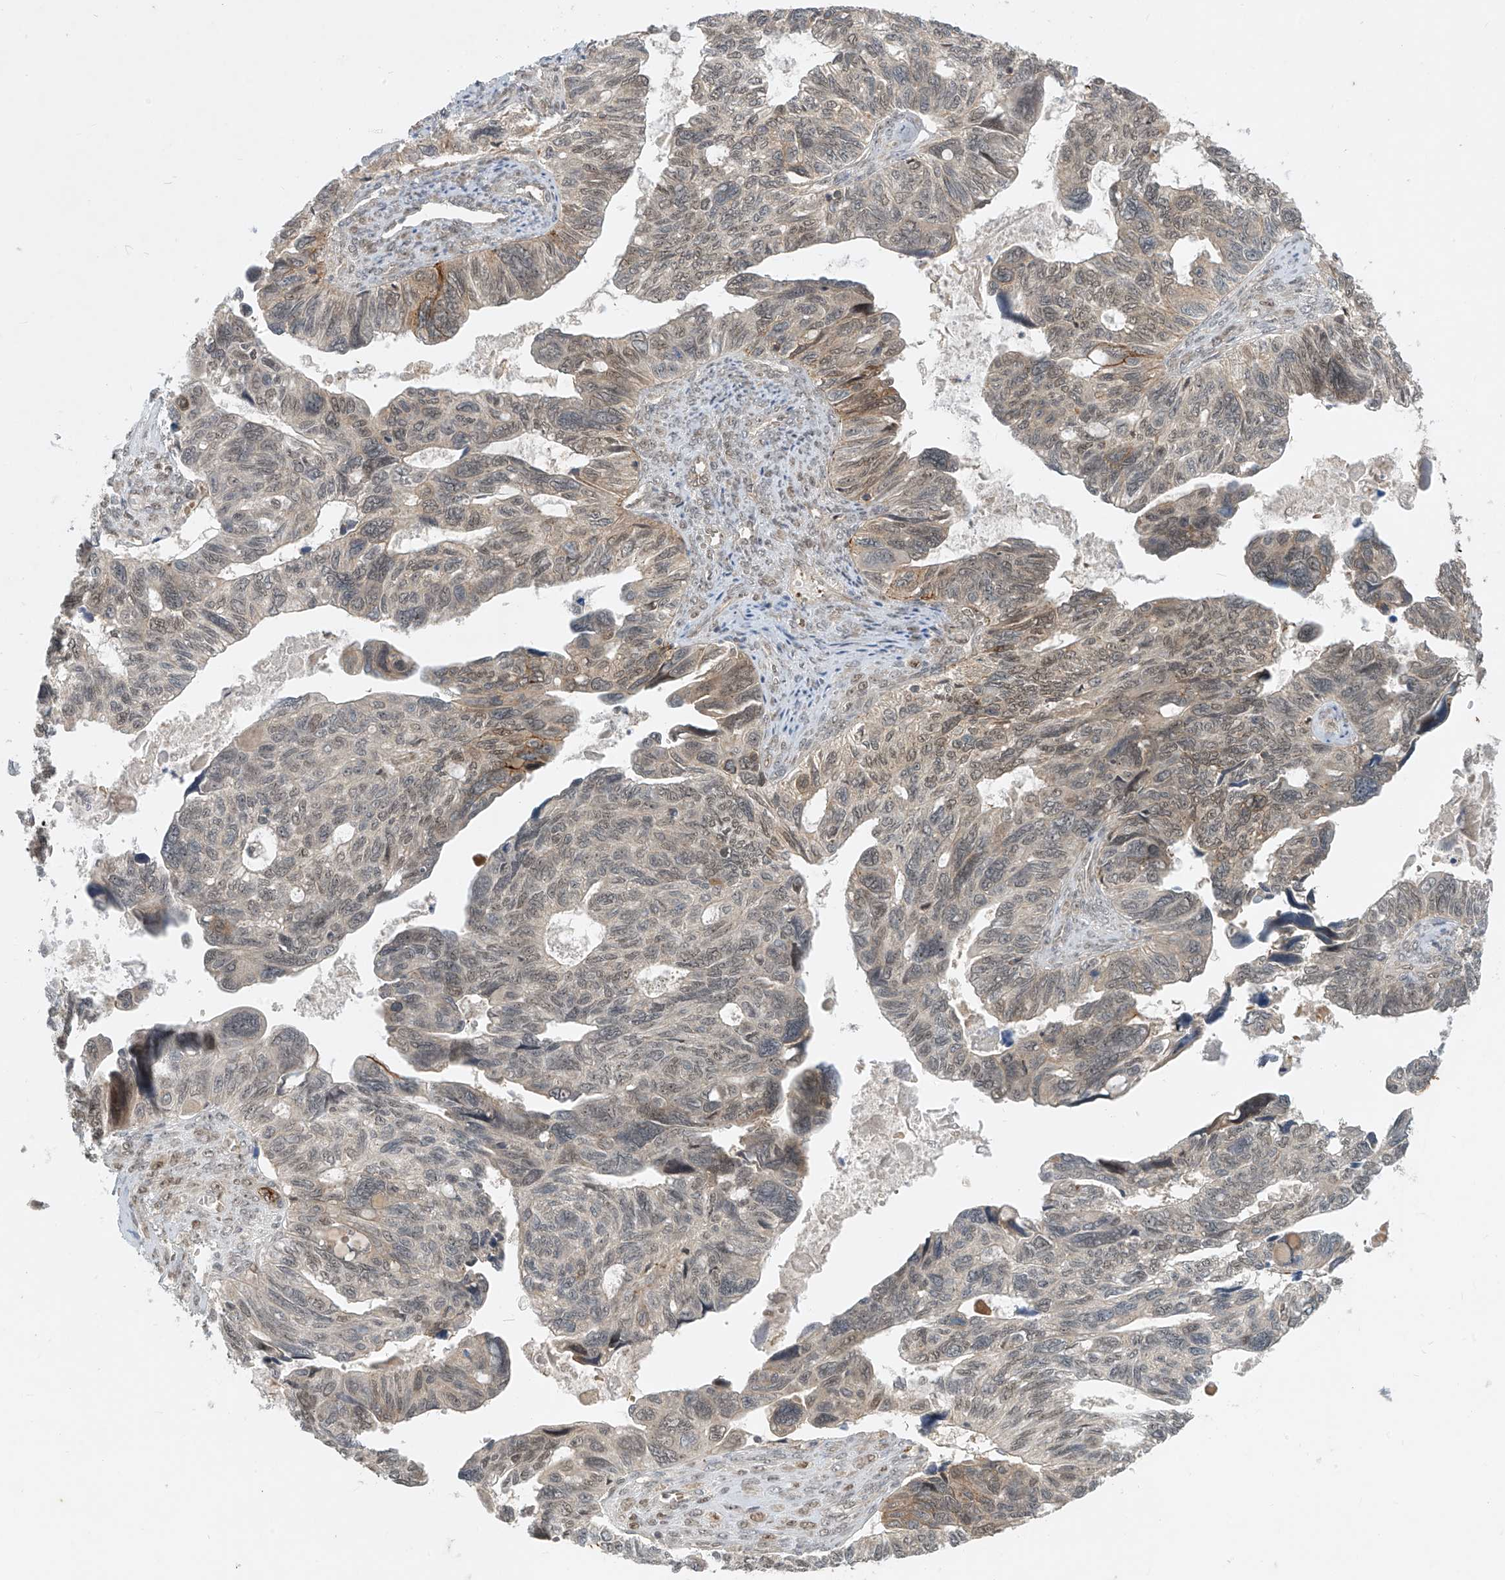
{"staining": {"intensity": "weak", "quantity": "25%-75%", "location": "cytoplasmic/membranous,nuclear"}, "tissue": "ovarian cancer", "cell_type": "Tumor cells", "image_type": "cancer", "snomed": [{"axis": "morphology", "description": "Cystadenocarcinoma, serous, NOS"}, {"axis": "topography", "description": "Ovary"}], "caption": "Immunohistochemistry (IHC) of serous cystadenocarcinoma (ovarian) demonstrates low levels of weak cytoplasmic/membranous and nuclear staining in approximately 25%-75% of tumor cells.", "gene": "LAGE3", "patient": {"sex": "female", "age": 79}}